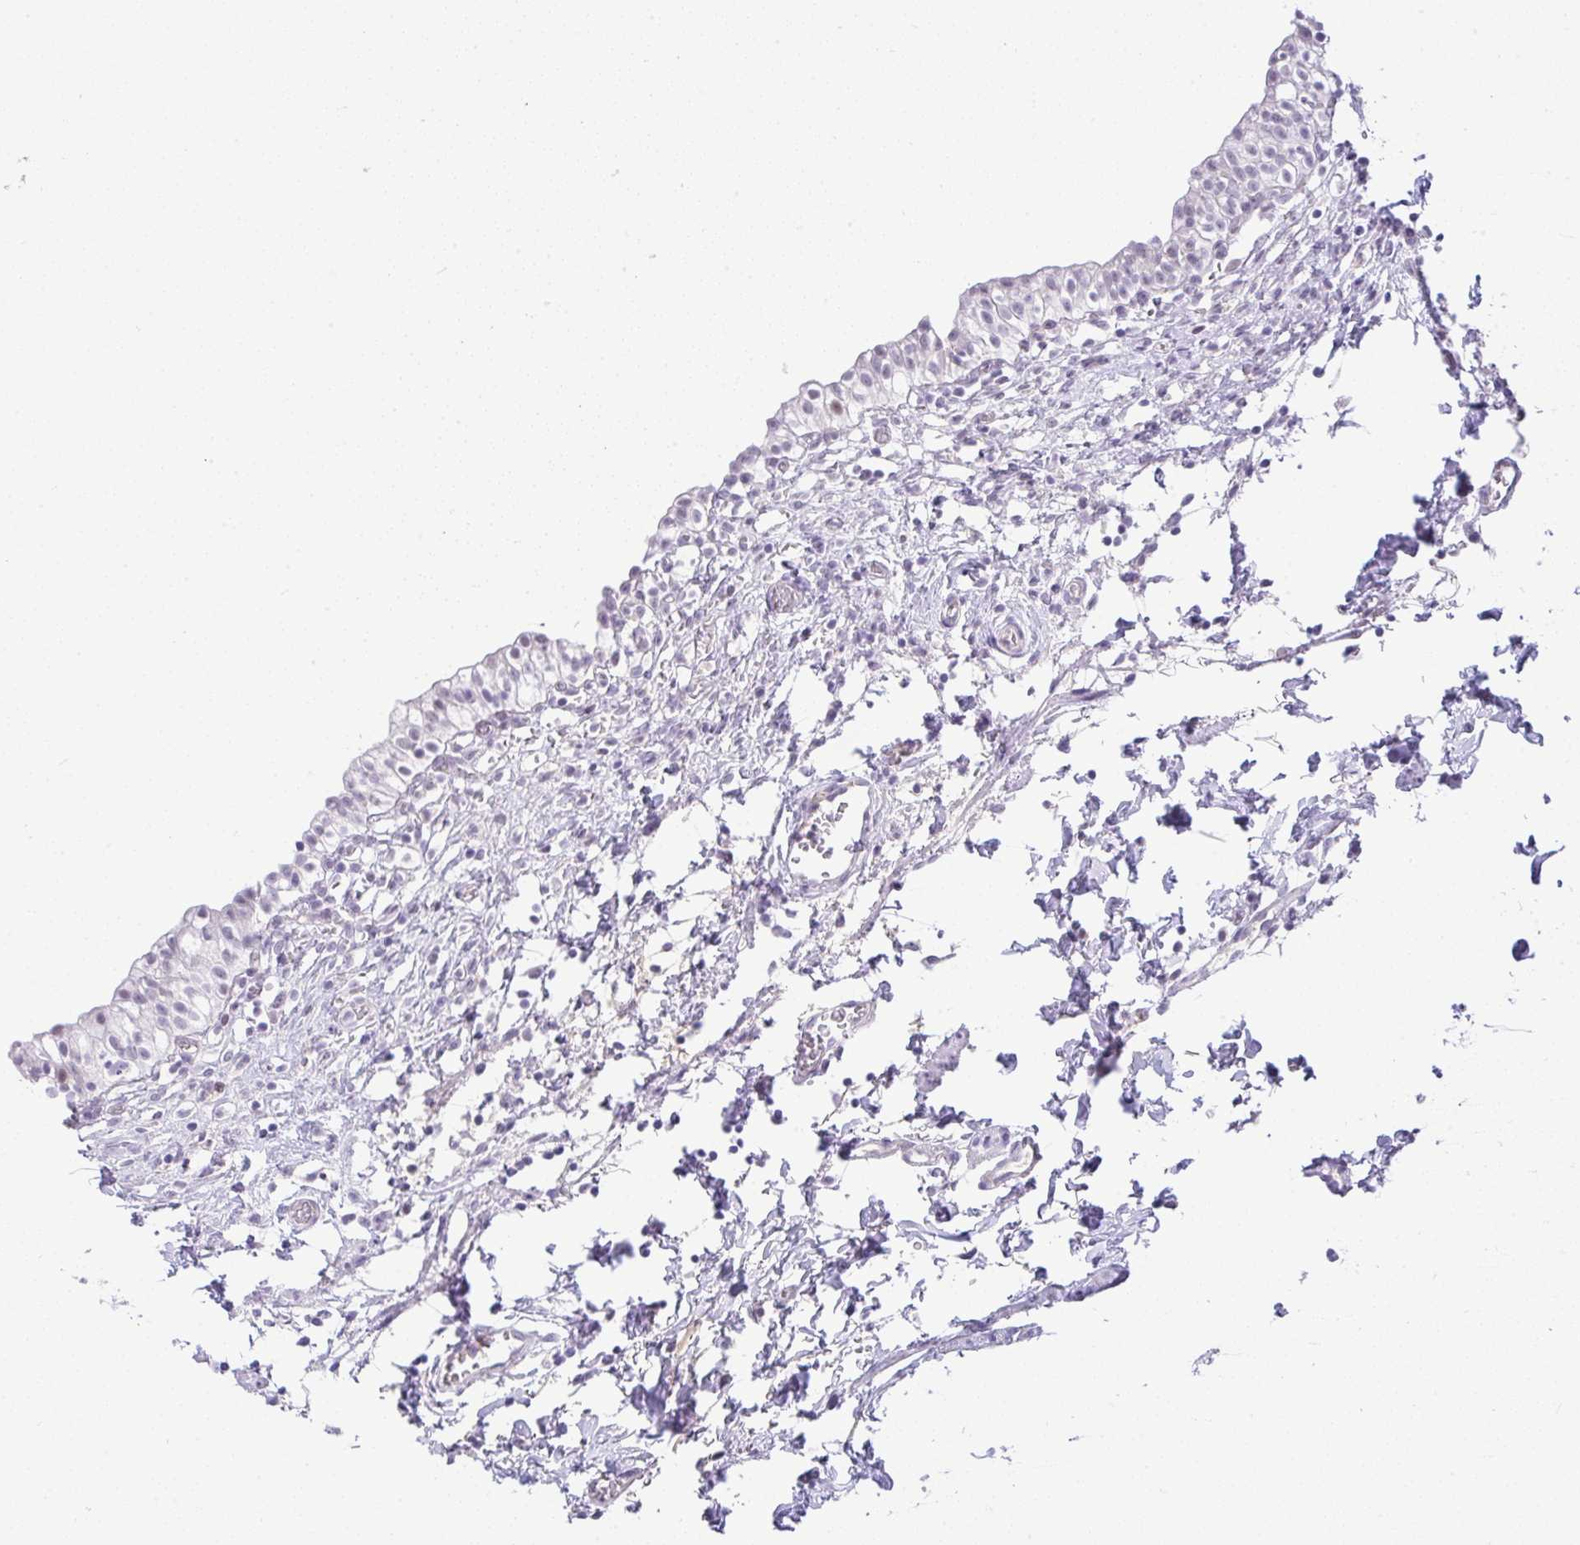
{"staining": {"intensity": "weak", "quantity": "<25%", "location": "cytoplasmic/membranous,nuclear"}, "tissue": "urinary bladder", "cell_type": "Urothelial cells", "image_type": "normal", "snomed": [{"axis": "morphology", "description": "Normal tissue, NOS"}, {"axis": "topography", "description": "Urinary bladder"}, {"axis": "topography", "description": "Peripheral nerve tissue"}], "caption": "The histopathology image displays no significant positivity in urothelial cells of urinary bladder.", "gene": "FAM177A1", "patient": {"sex": "male", "age": 55}}